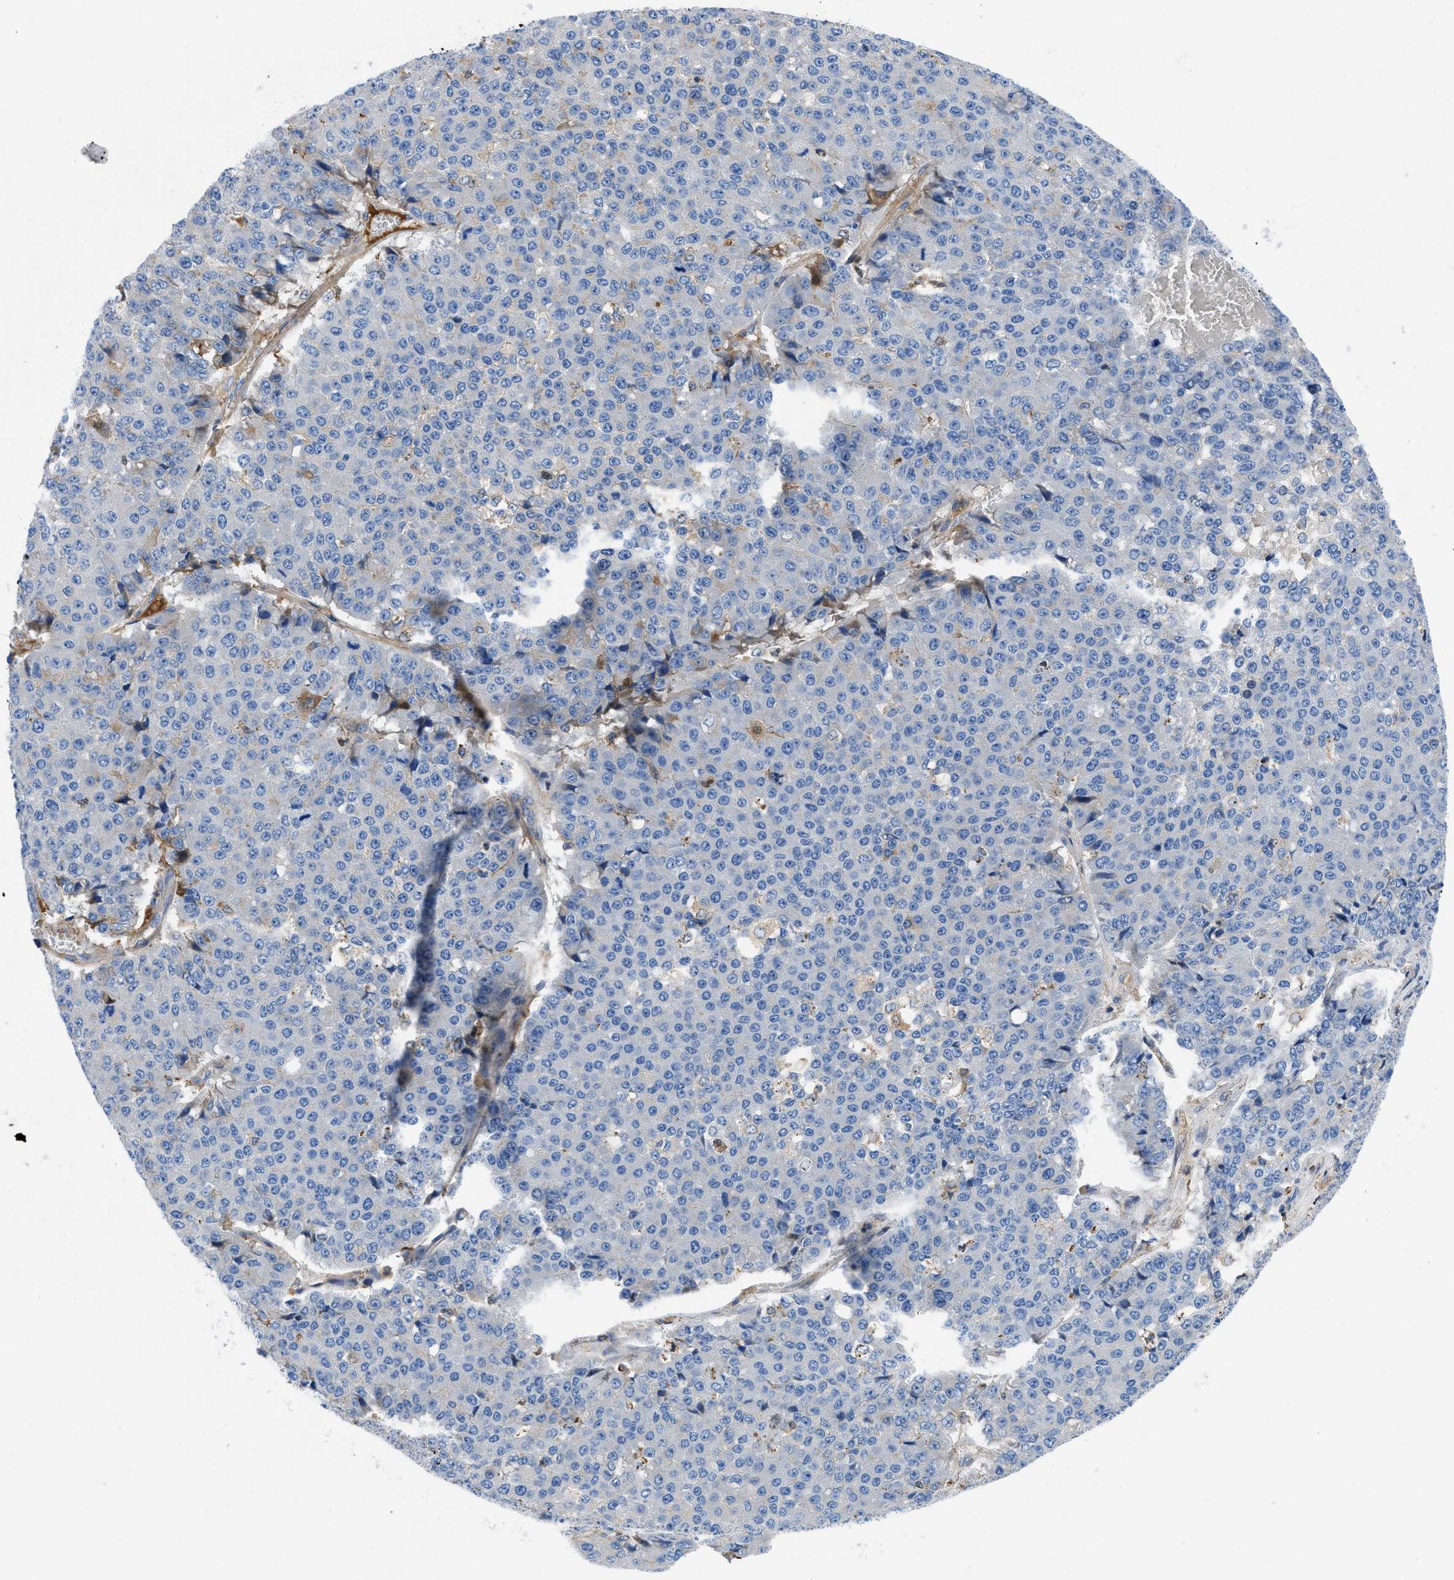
{"staining": {"intensity": "negative", "quantity": "none", "location": "none"}, "tissue": "pancreatic cancer", "cell_type": "Tumor cells", "image_type": "cancer", "snomed": [{"axis": "morphology", "description": "Adenocarcinoma, NOS"}, {"axis": "topography", "description": "Pancreas"}], "caption": "A high-resolution histopathology image shows immunohistochemistry (IHC) staining of pancreatic cancer (adenocarcinoma), which demonstrates no significant positivity in tumor cells.", "gene": "ATP6V0D1", "patient": {"sex": "male", "age": 50}}